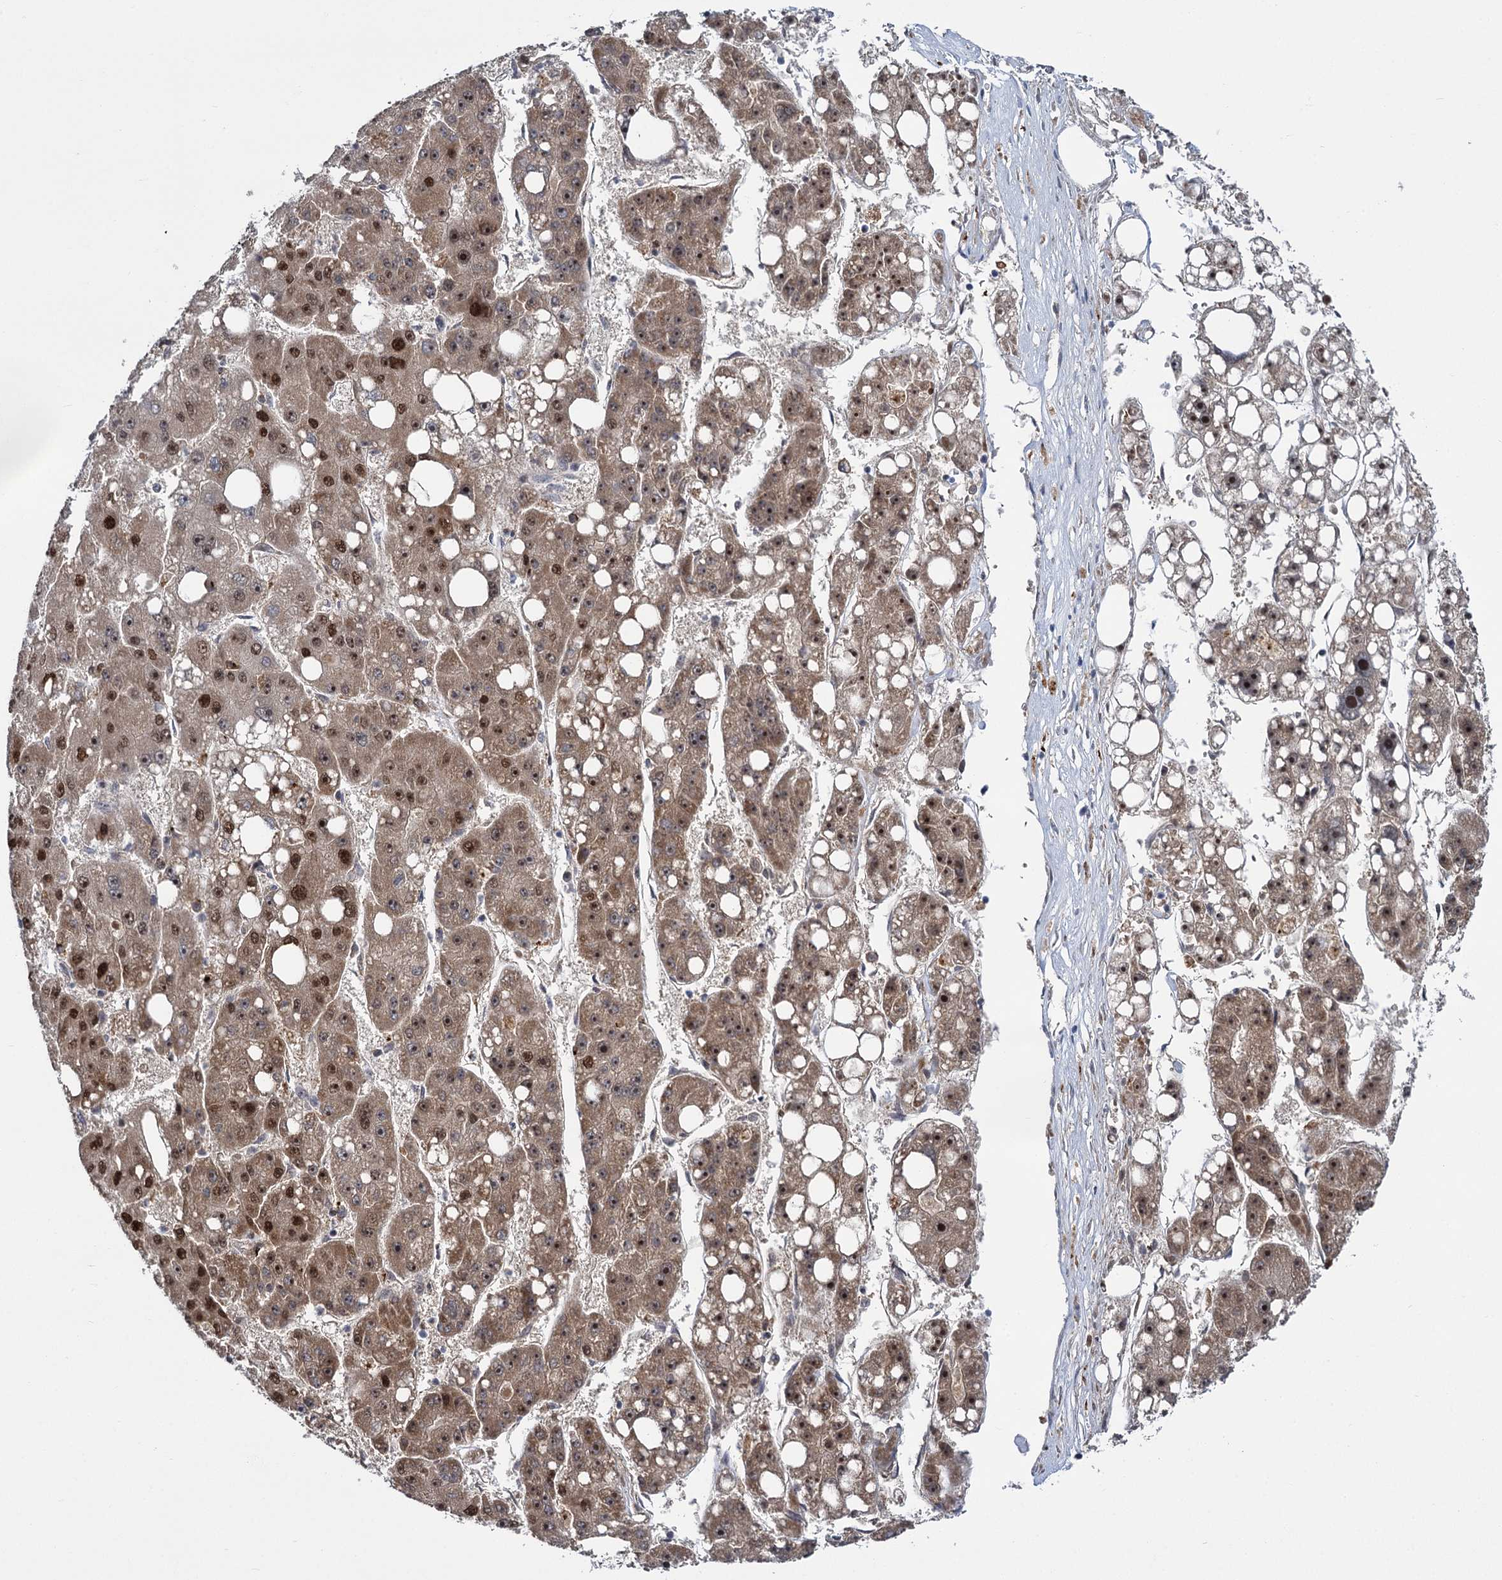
{"staining": {"intensity": "moderate", "quantity": ">75%", "location": "cytoplasmic/membranous,nuclear"}, "tissue": "liver cancer", "cell_type": "Tumor cells", "image_type": "cancer", "snomed": [{"axis": "morphology", "description": "Carcinoma, Hepatocellular, NOS"}, {"axis": "topography", "description": "Liver"}], "caption": "The immunohistochemical stain labels moderate cytoplasmic/membranous and nuclear expression in tumor cells of liver cancer tissue.", "gene": "GAL3ST4", "patient": {"sex": "female", "age": 61}}